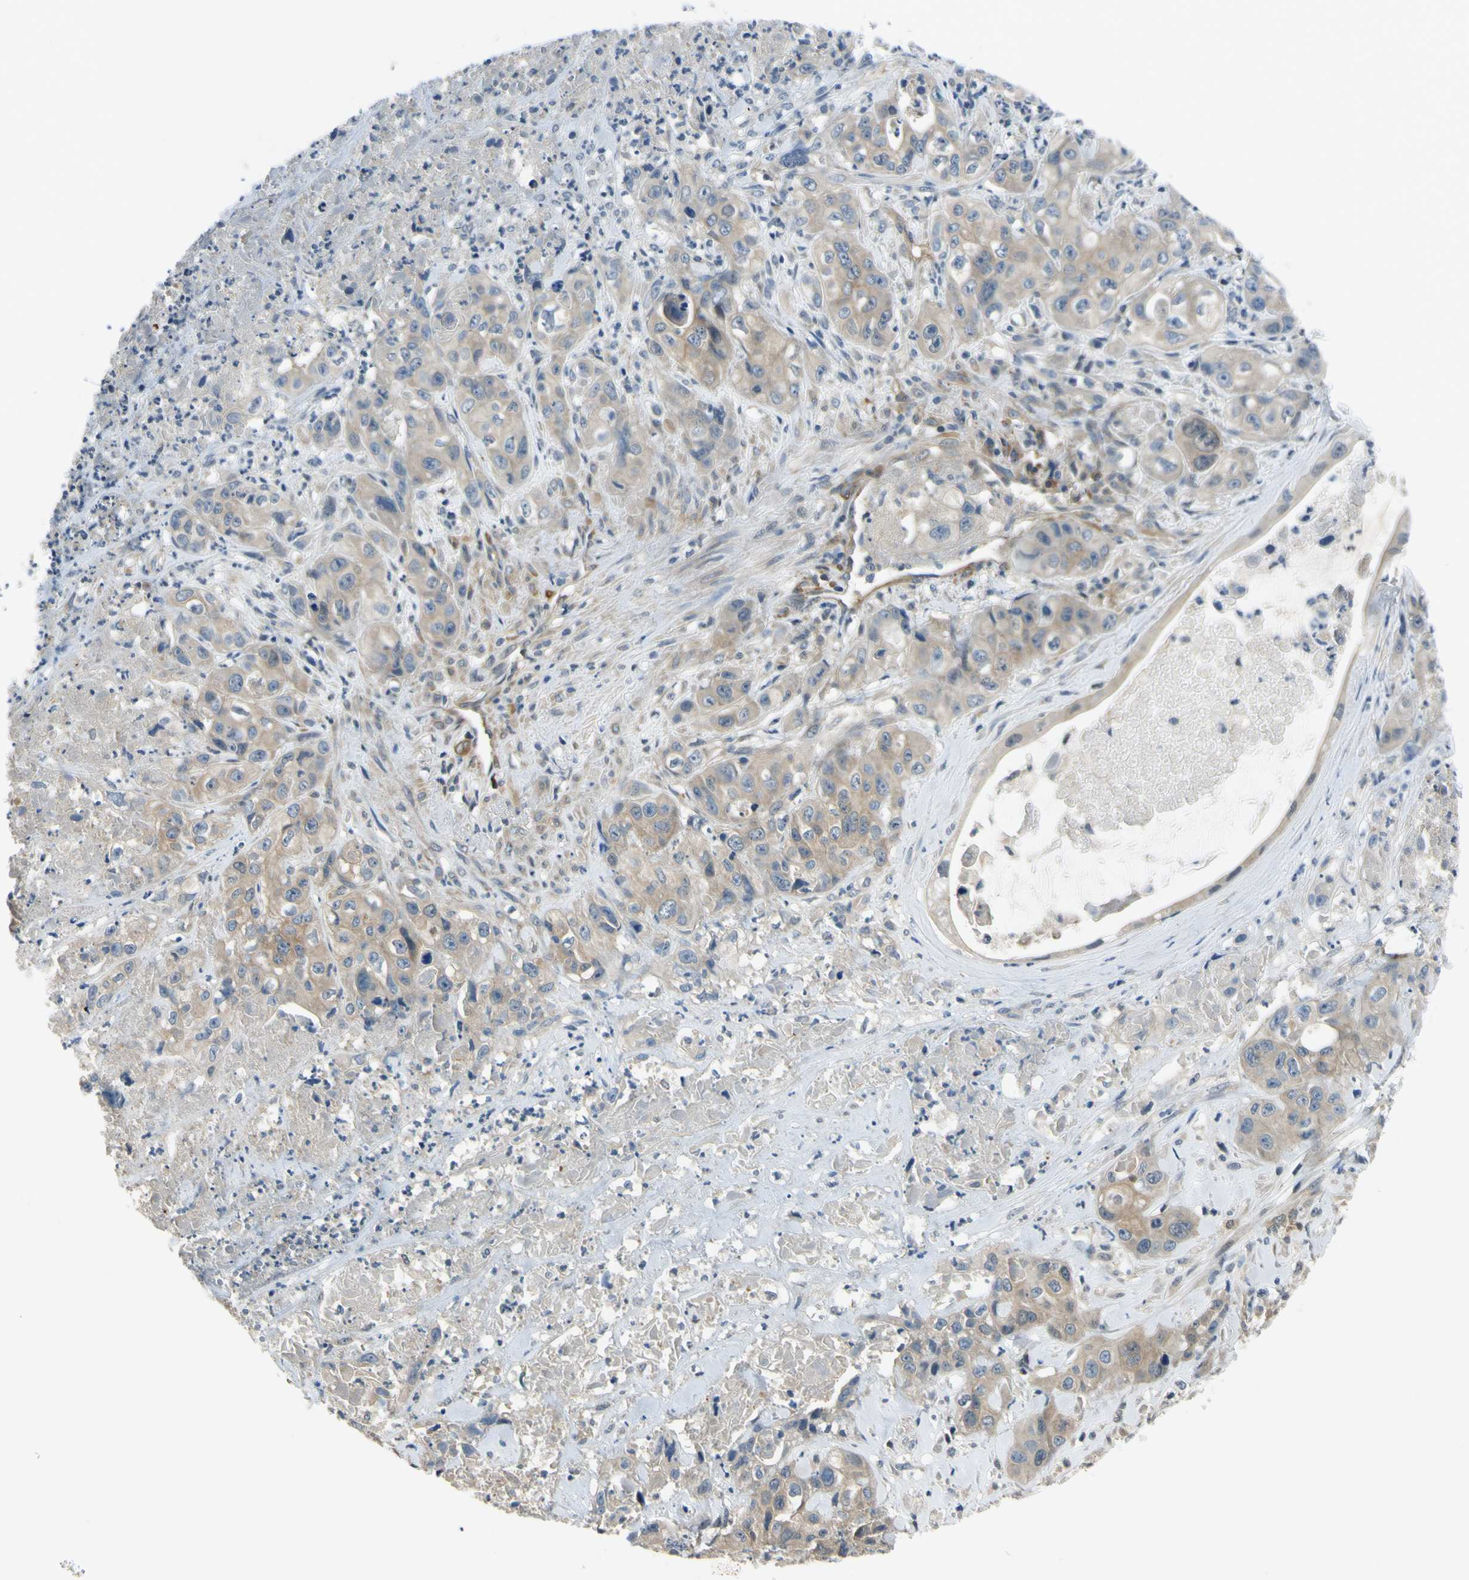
{"staining": {"intensity": "weak", "quantity": ">75%", "location": "cytoplasmic/membranous,nuclear"}, "tissue": "liver cancer", "cell_type": "Tumor cells", "image_type": "cancer", "snomed": [{"axis": "morphology", "description": "Cholangiocarcinoma"}, {"axis": "topography", "description": "Liver"}], "caption": "Protein staining of liver cancer (cholangiocarcinoma) tissue exhibits weak cytoplasmic/membranous and nuclear staining in about >75% of tumor cells.", "gene": "RASGRF1", "patient": {"sex": "female", "age": 61}}